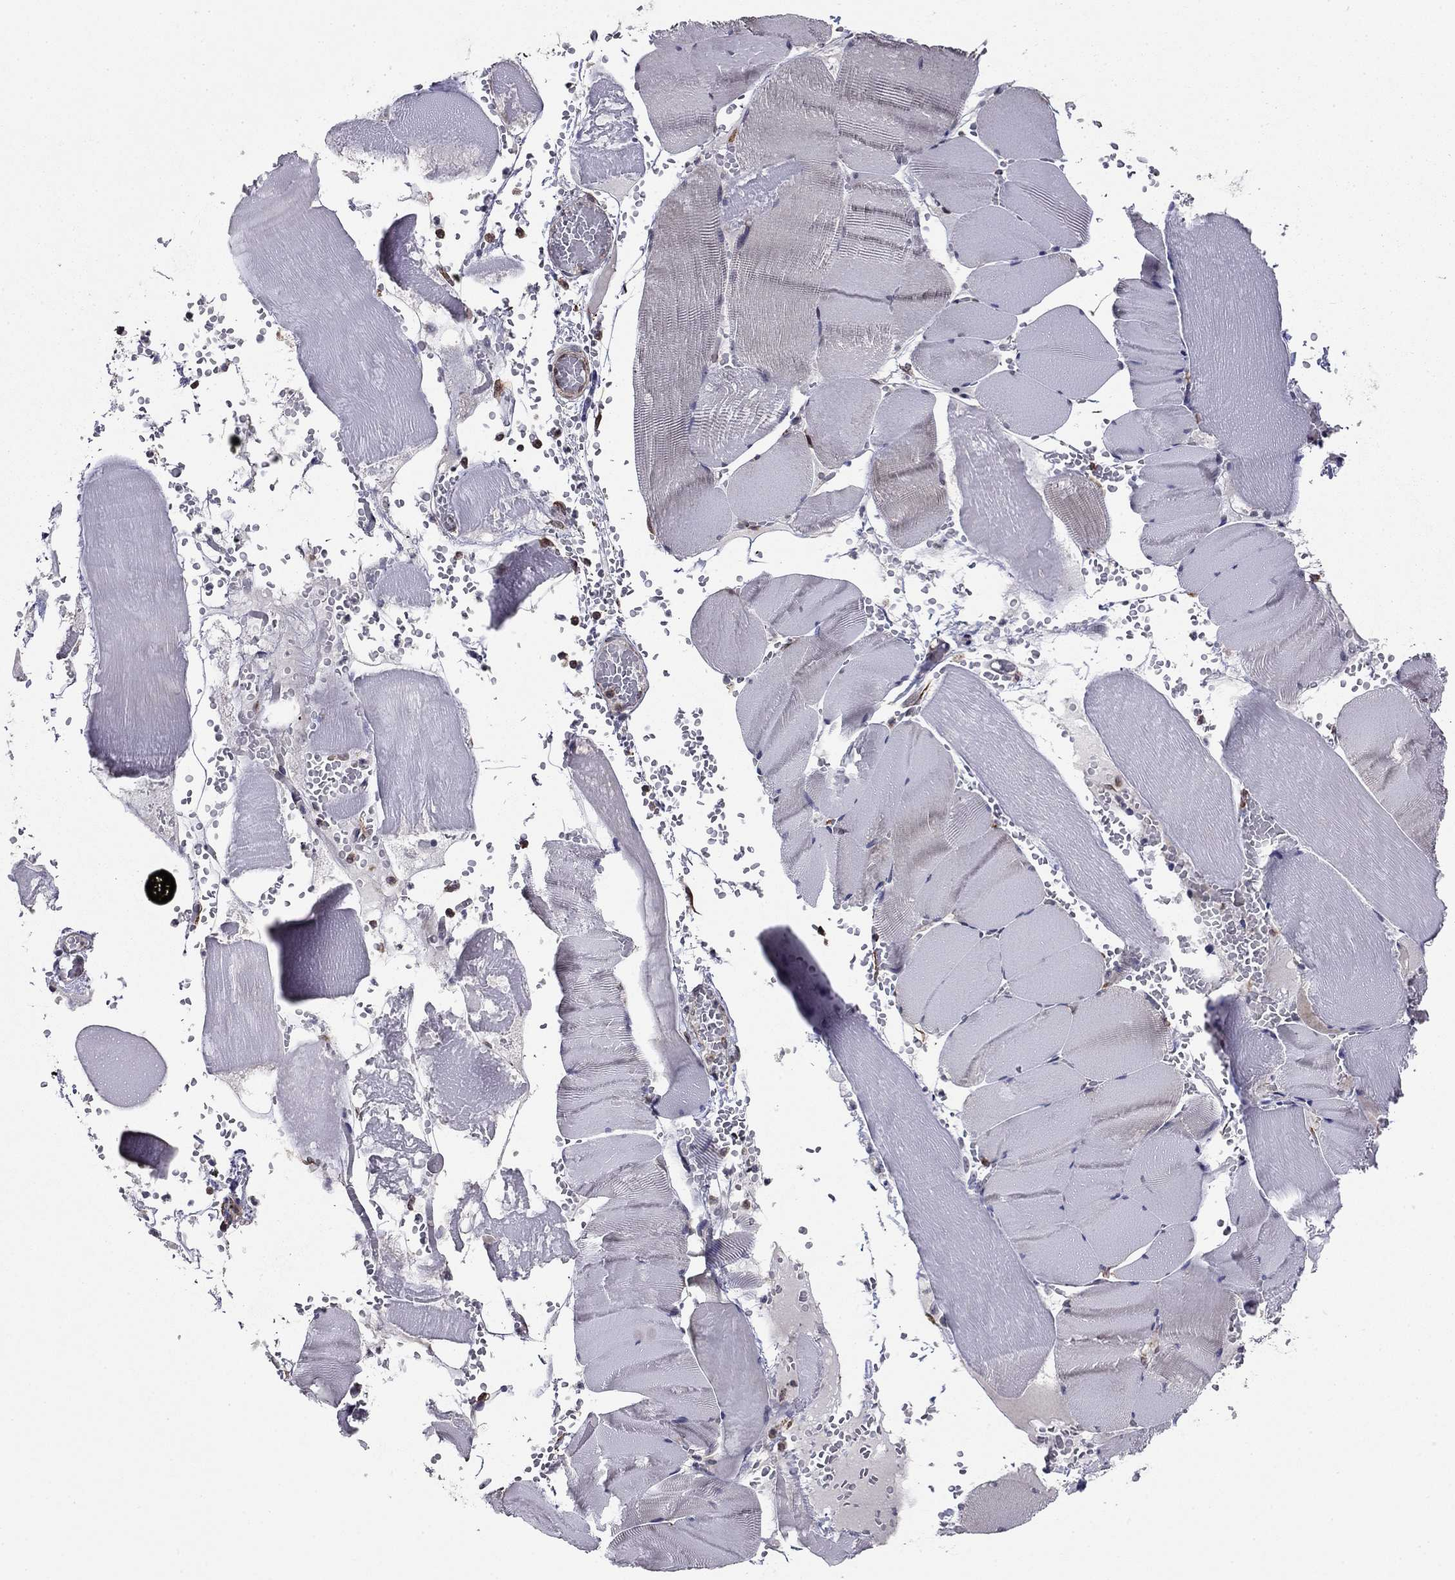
{"staining": {"intensity": "negative", "quantity": "none", "location": "none"}, "tissue": "skeletal muscle", "cell_type": "Myocytes", "image_type": "normal", "snomed": [{"axis": "morphology", "description": "Normal tissue, NOS"}, {"axis": "topography", "description": "Skeletal muscle"}], "caption": "Histopathology image shows no significant protein expression in myocytes of normal skeletal muscle.", "gene": "NKIRAS1", "patient": {"sex": "male", "age": 56}}